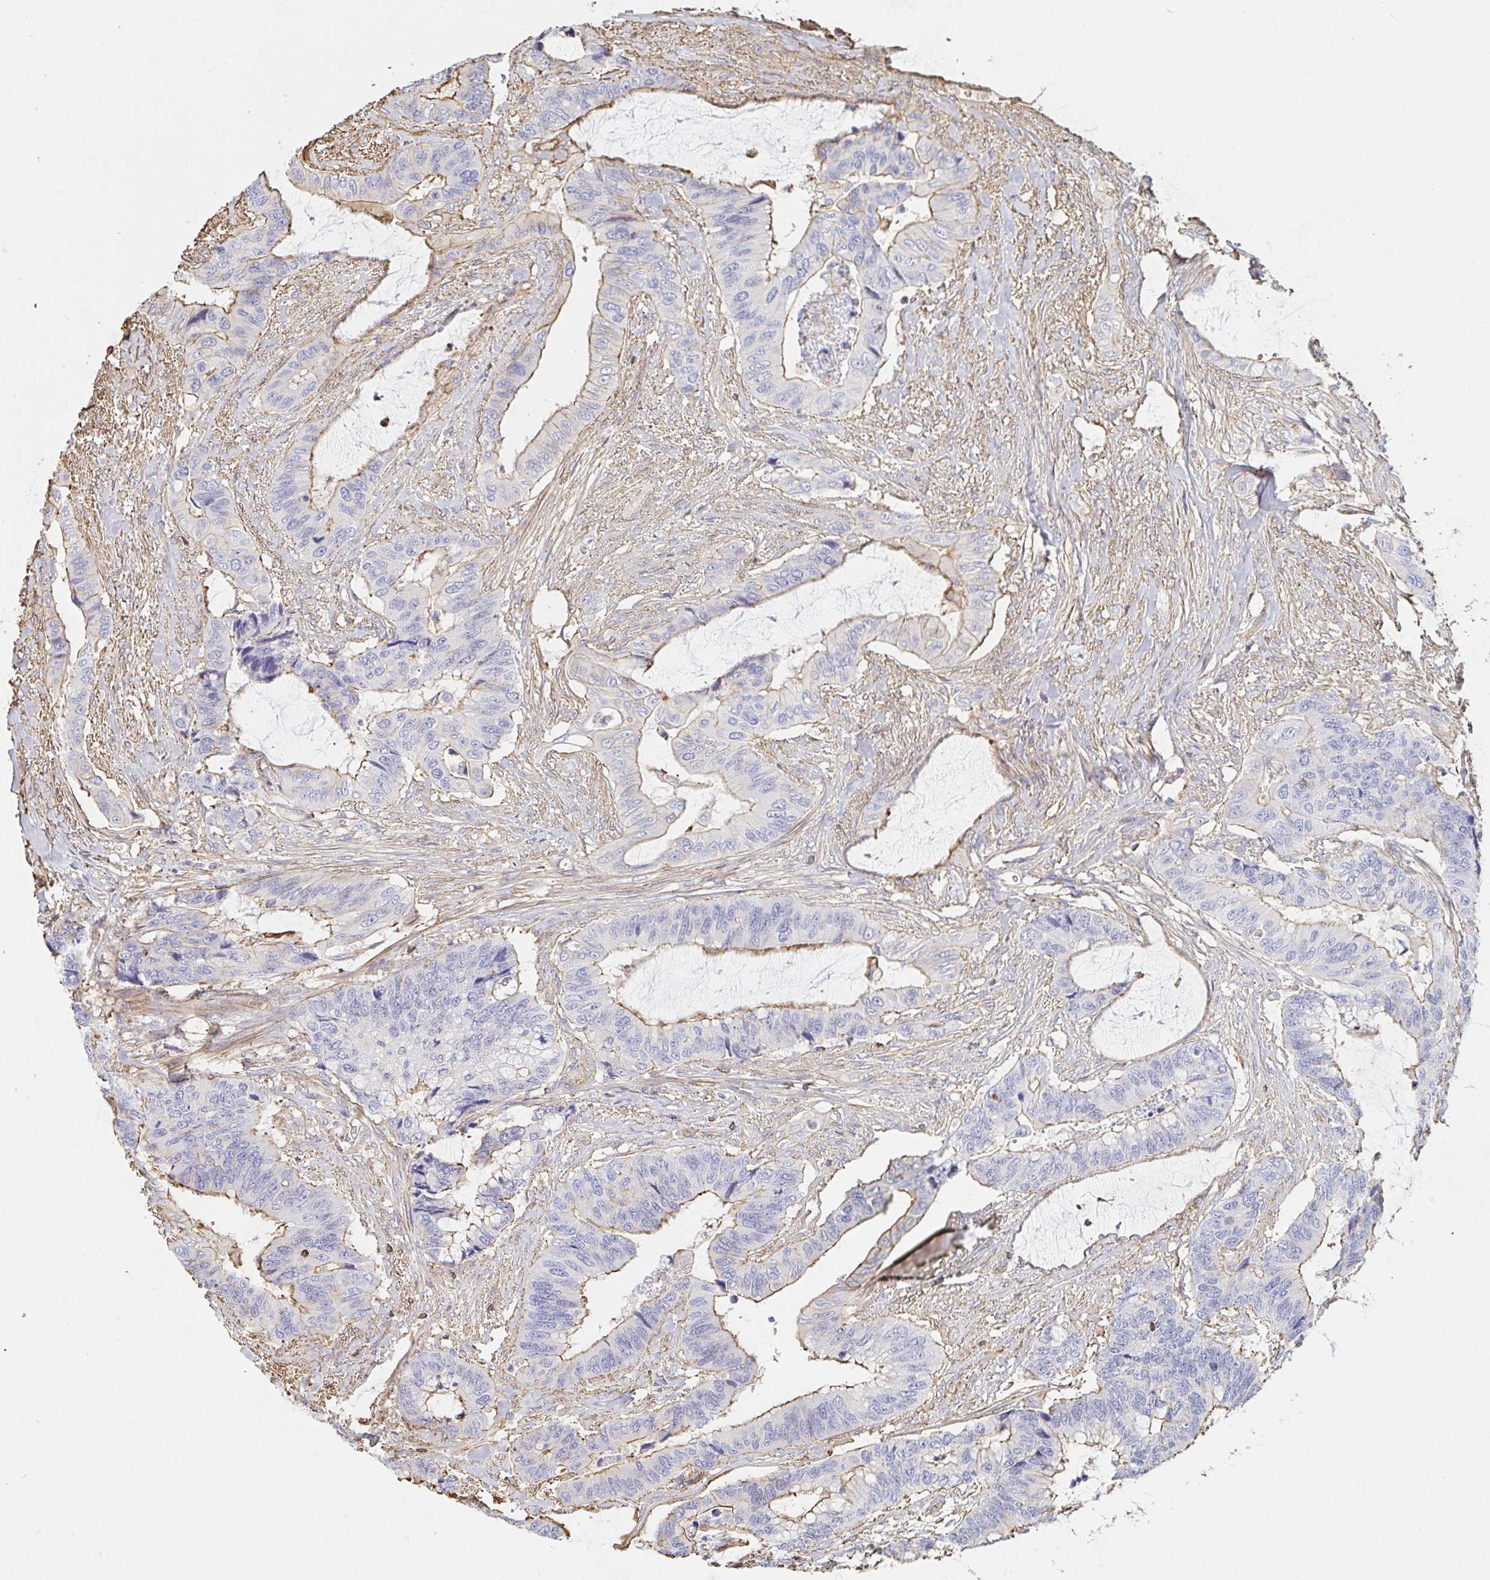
{"staining": {"intensity": "moderate", "quantity": "25%-75%", "location": "cytoplasmic/membranous"}, "tissue": "colorectal cancer", "cell_type": "Tumor cells", "image_type": "cancer", "snomed": [{"axis": "morphology", "description": "Adenocarcinoma, NOS"}, {"axis": "topography", "description": "Rectum"}], "caption": "DAB immunohistochemical staining of human colorectal cancer (adenocarcinoma) demonstrates moderate cytoplasmic/membranous protein staining in about 25%-75% of tumor cells.", "gene": "PTPN14", "patient": {"sex": "female", "age": 59}}